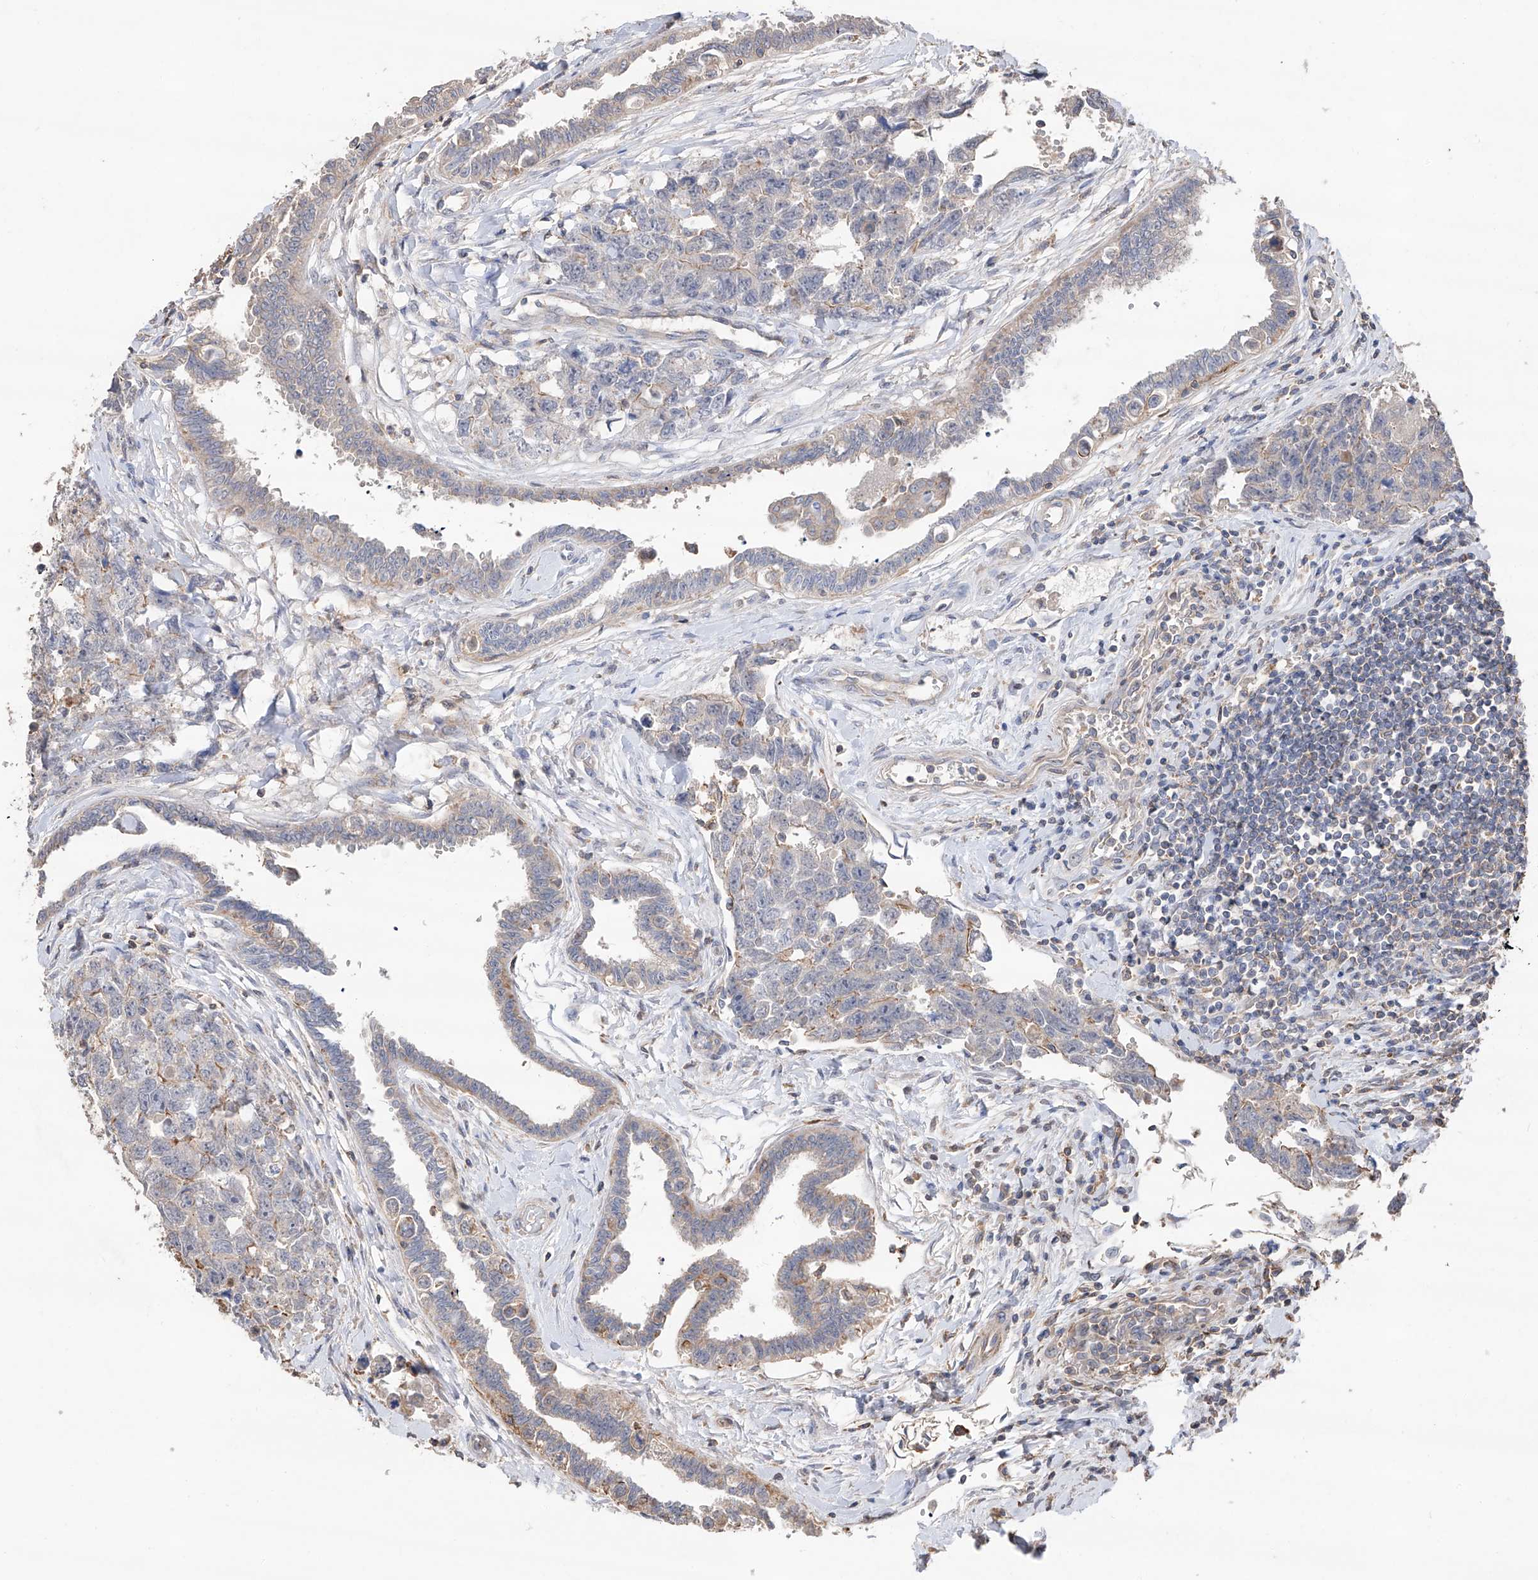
{"staining": {"intensity": "negative", "quantity": "none", "location": "none"}, "tissue": "testis cancer", "cell_type": "Tumor cells", "image_type": "cancer", "snomed": [{"axis": "morphology", "description": "Carcinoma, Embryonal, NOS"}, {"axis": "topography", "description": "Testis"}], "caption": "There is no significant expression in tumor cells of testis cancer (embryonal carcinoma).", "gene": "EDN1", "patient": {"sex": "male", "age": 31}}